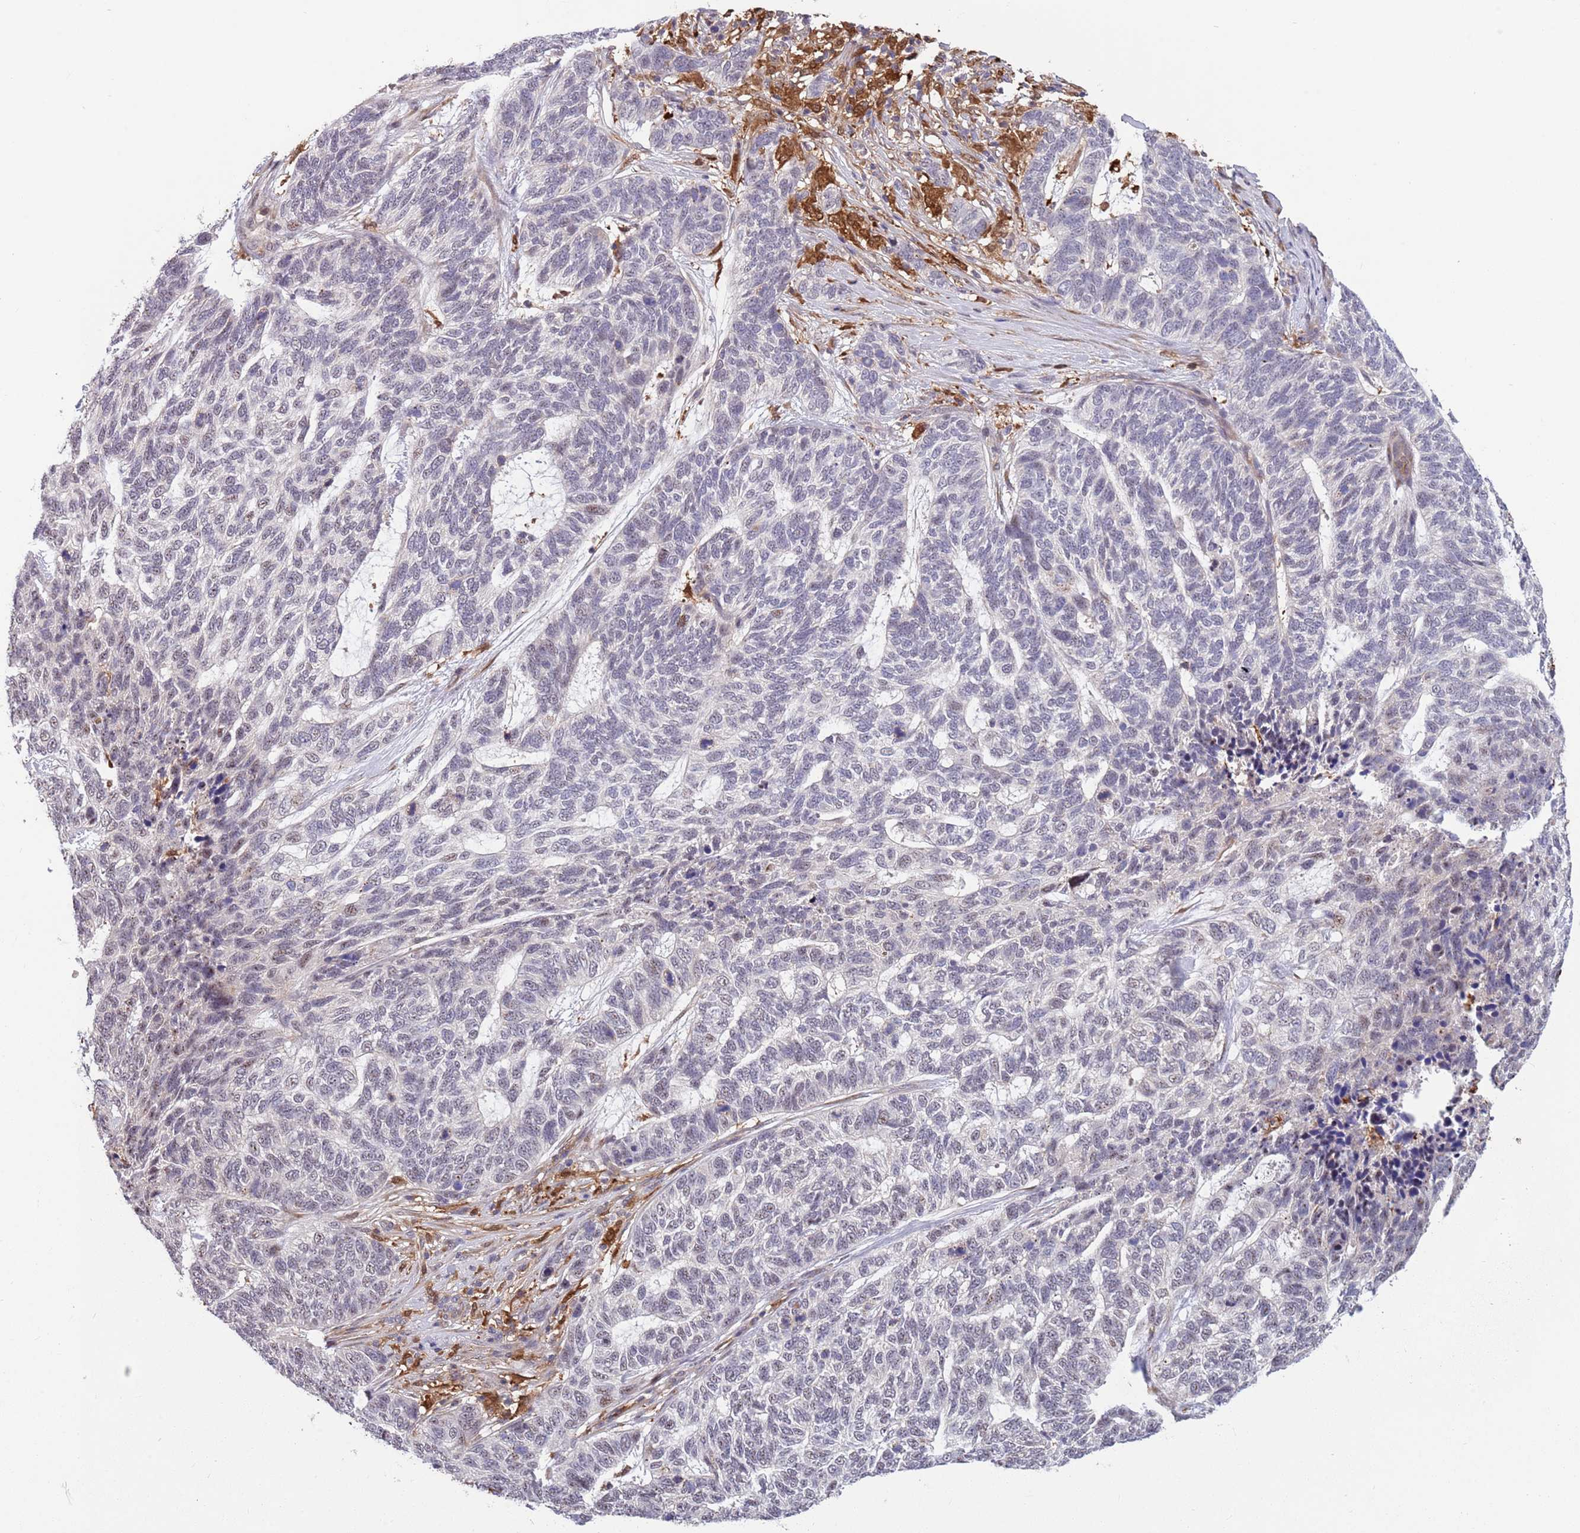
{"staining": {"intensity": "negative", "quantity": "none", "location": "none"}, "tissue": "skin cancer", "cell_type": "Tumor cells", "image_type": "cancer", "snomed": [{"axis": "morphology", "description": "Basal cell carcinoma"}, {"axis": "topography", "description": "Skin"}], "caption": "Immunohistochemistry (IHC) micrograph of skin cancer stained for a protein (brown), which demonstrates no staining in tumor cells. (DAB (3,3'-diaminobenzidine) immunohistochemistry, high magnification).", "gene": "CCNJL", "patient": {"sex": "female", "age": 65}}